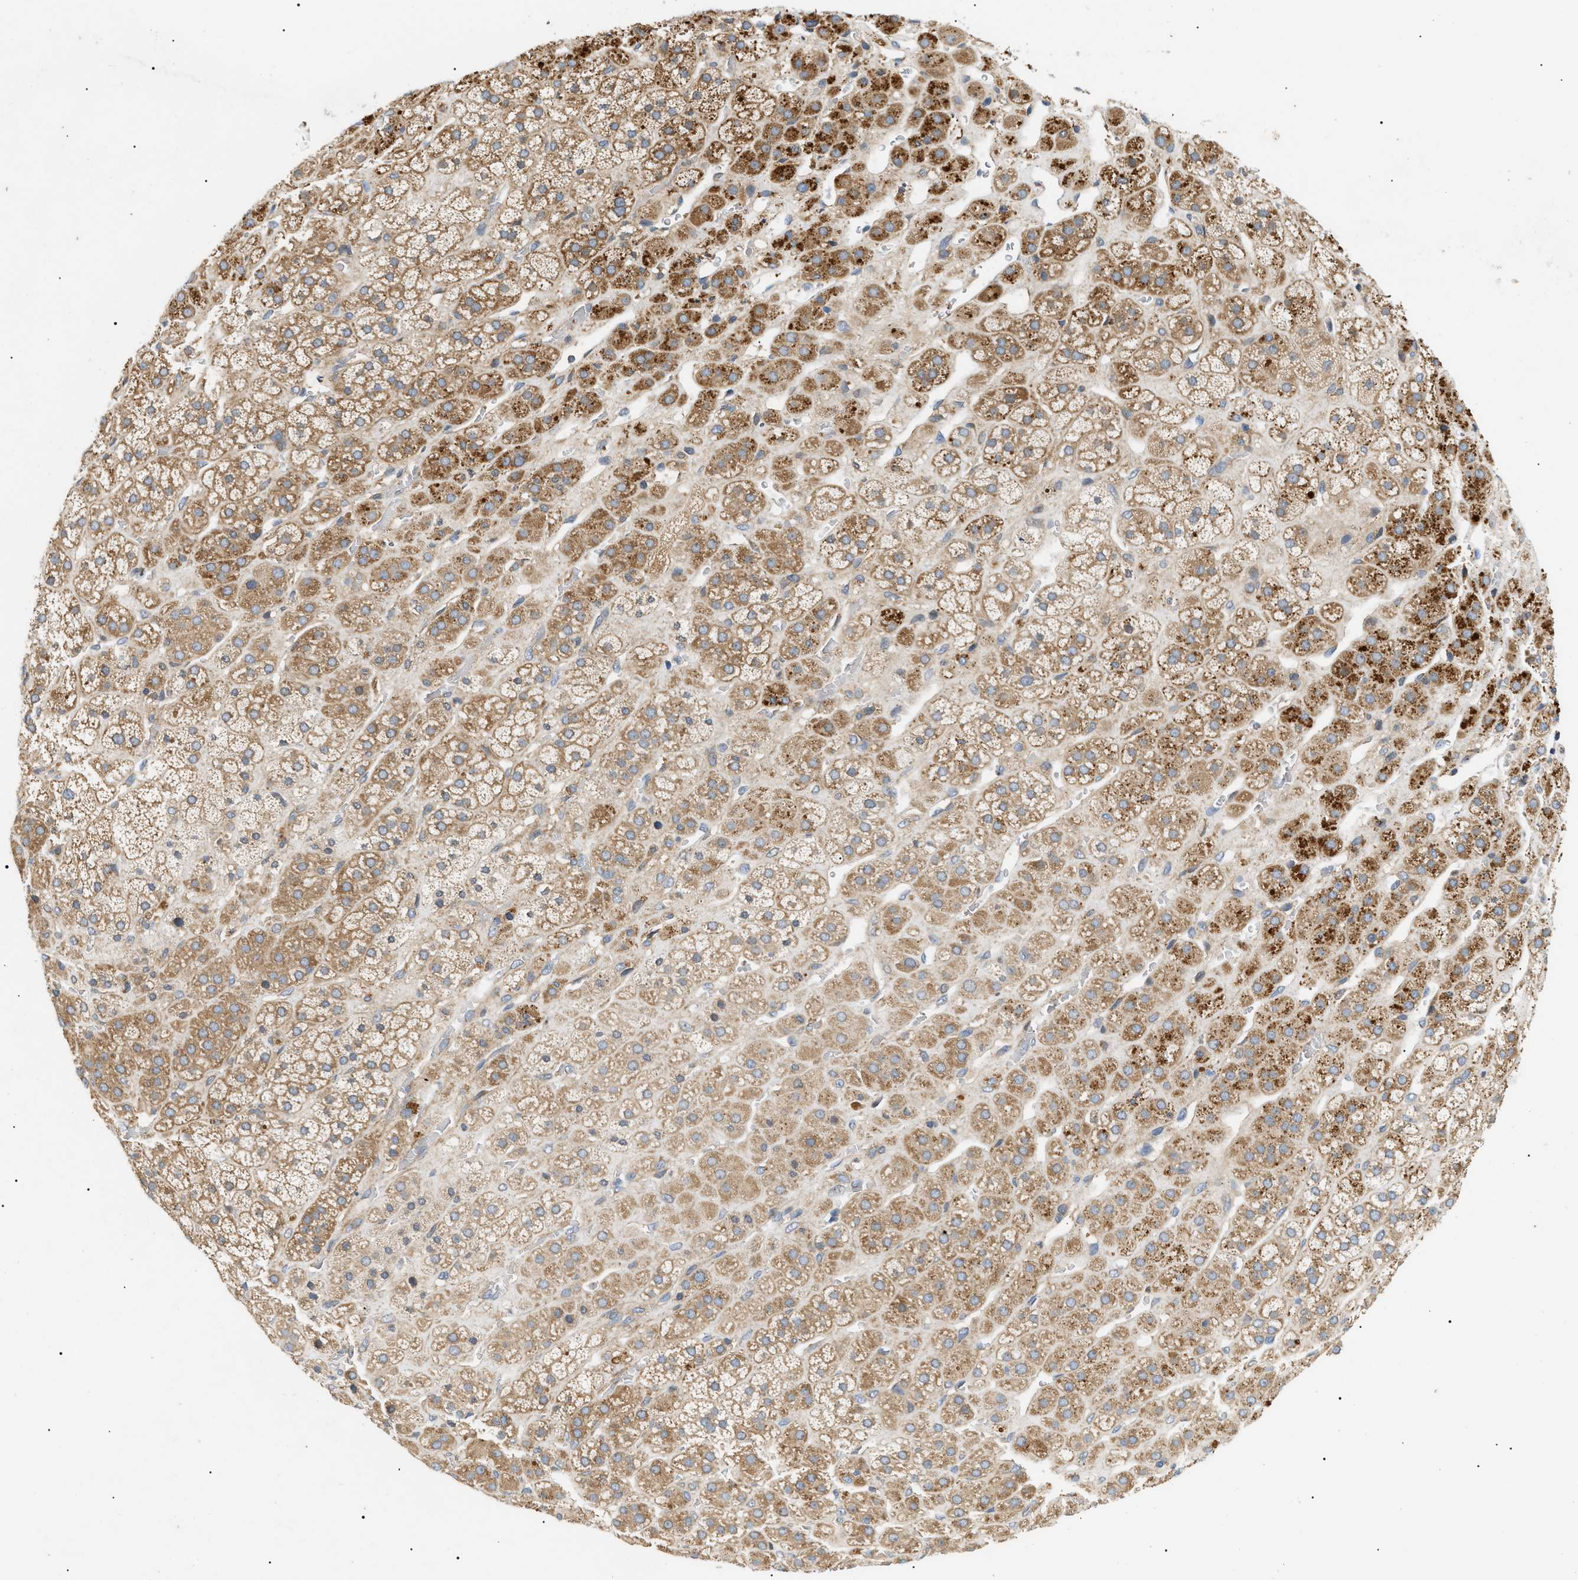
{"staining": {"intensity": "moderate", "quantity": ">75%", "location": "cytoplasmic/membranous"}, "tissue": "adrenal gland", "cell_type": "Glandular cells", "image_type": "normal", "snomed": [{"axis": "morphology", "description": "Normal tissue, NOS"}, {"axis": "topography", "description": "Adrenal gland"}], "caption": "Glandular cells display medium levels of moderate cytoplasmic/membranous expression in approximately >75% of cells in unremarkable human adrenal gland.", "gene": "PPM1B", "patient": {"sex": "male", "age": 56}}